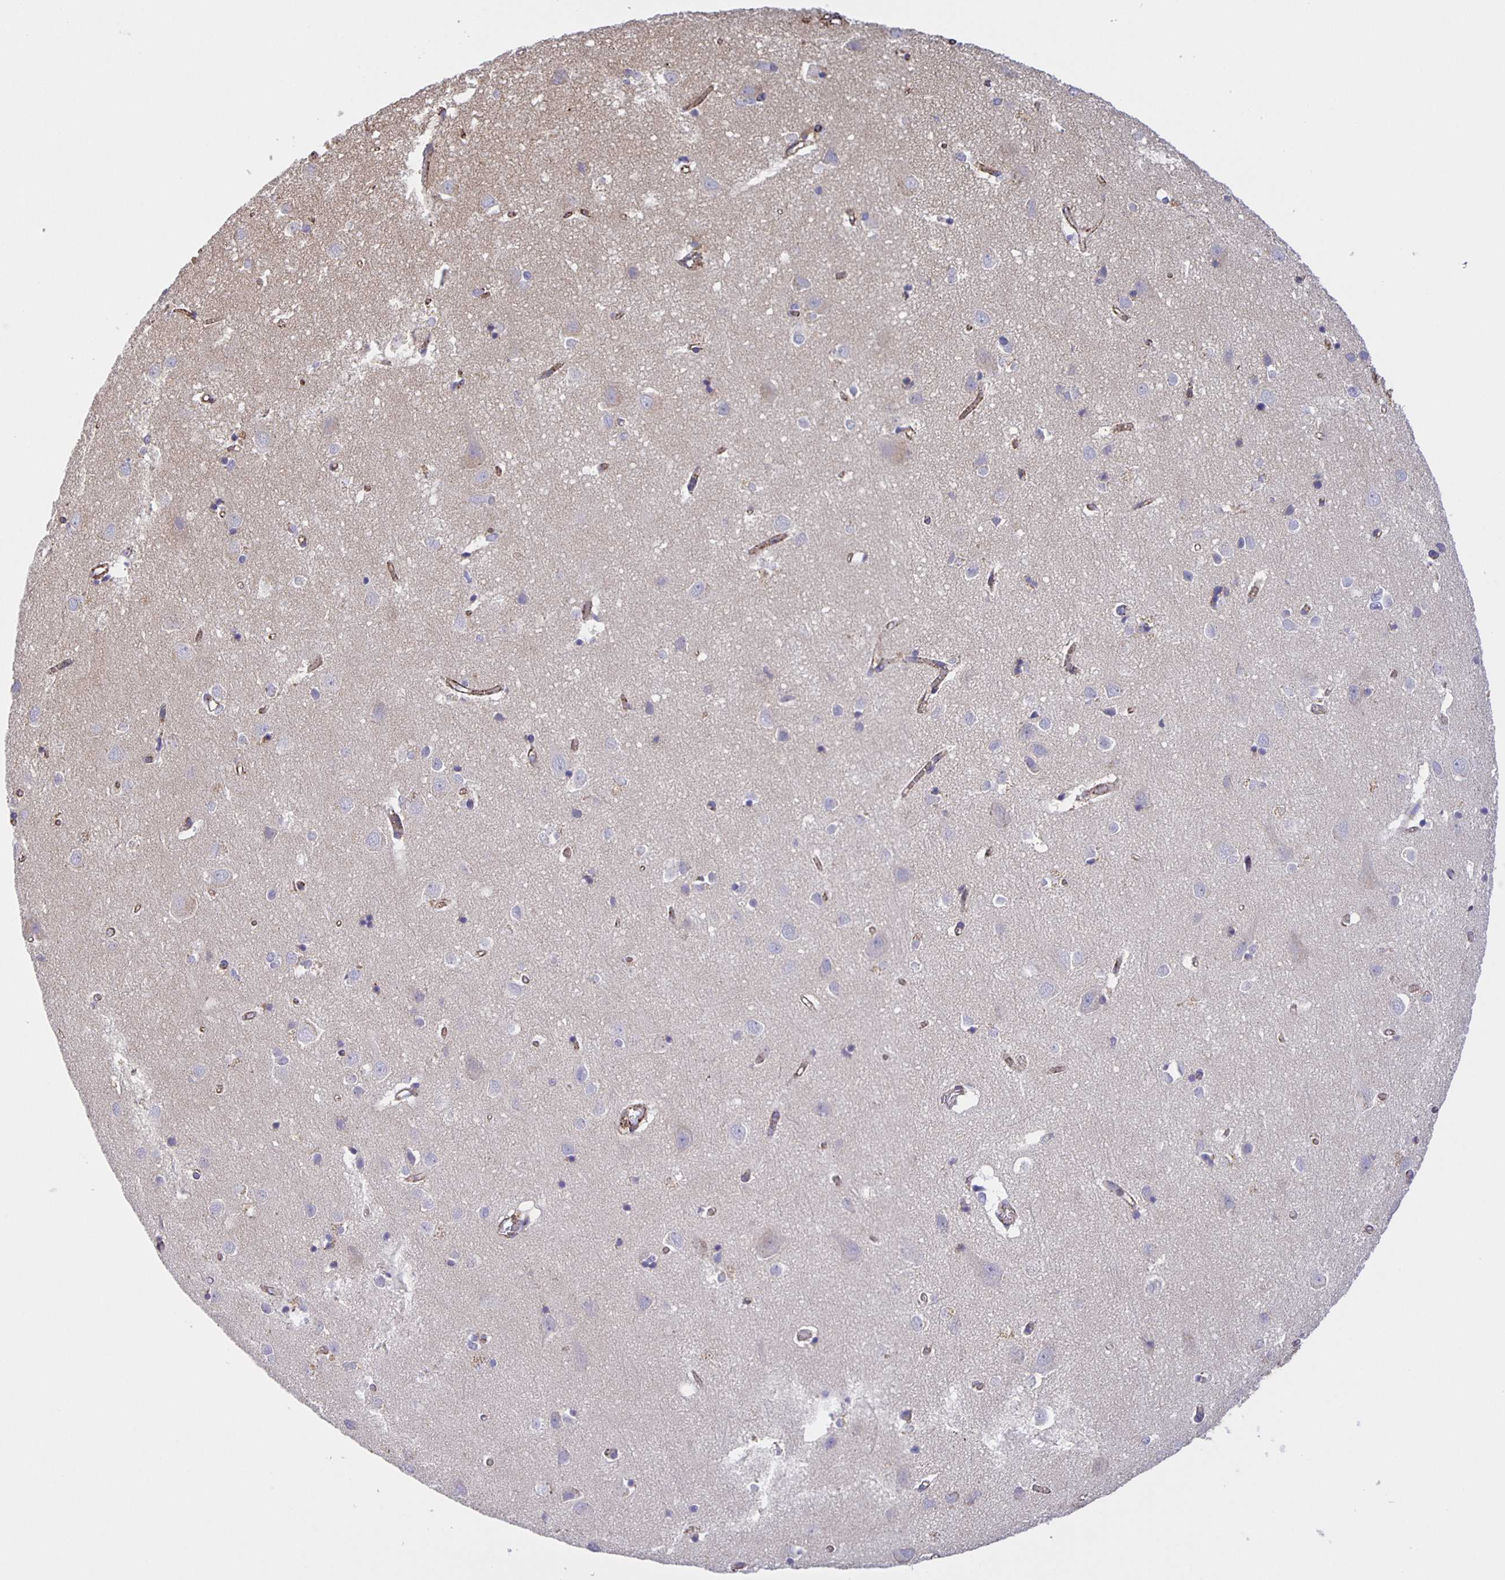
{"staining": {"intensity": "moderate", "quantity": ">75%", "location": "cytoplasmic/membranous"}, "tissue": "cerebral cortex", "cell_type": "Endothelial cells", "image_type": "normal", "snomed": [{"axis": "morphology", "description": "Normal tissue, NOS"}, {"axis": "topography", "description": "Cerebral cortex"}], "caption": "IHC photomicrograph of unremarkable cerebral cortex: cerebral cortex stained using IHC exhibits medium levels of moderate protein expression localized specifically in the cytoplasmic/membranous of endothelial cells, appearing as a cytoplasmic/membranous brown color.", "gene": "JMJD4", "patient": {"sex": "male", "age": 70}}